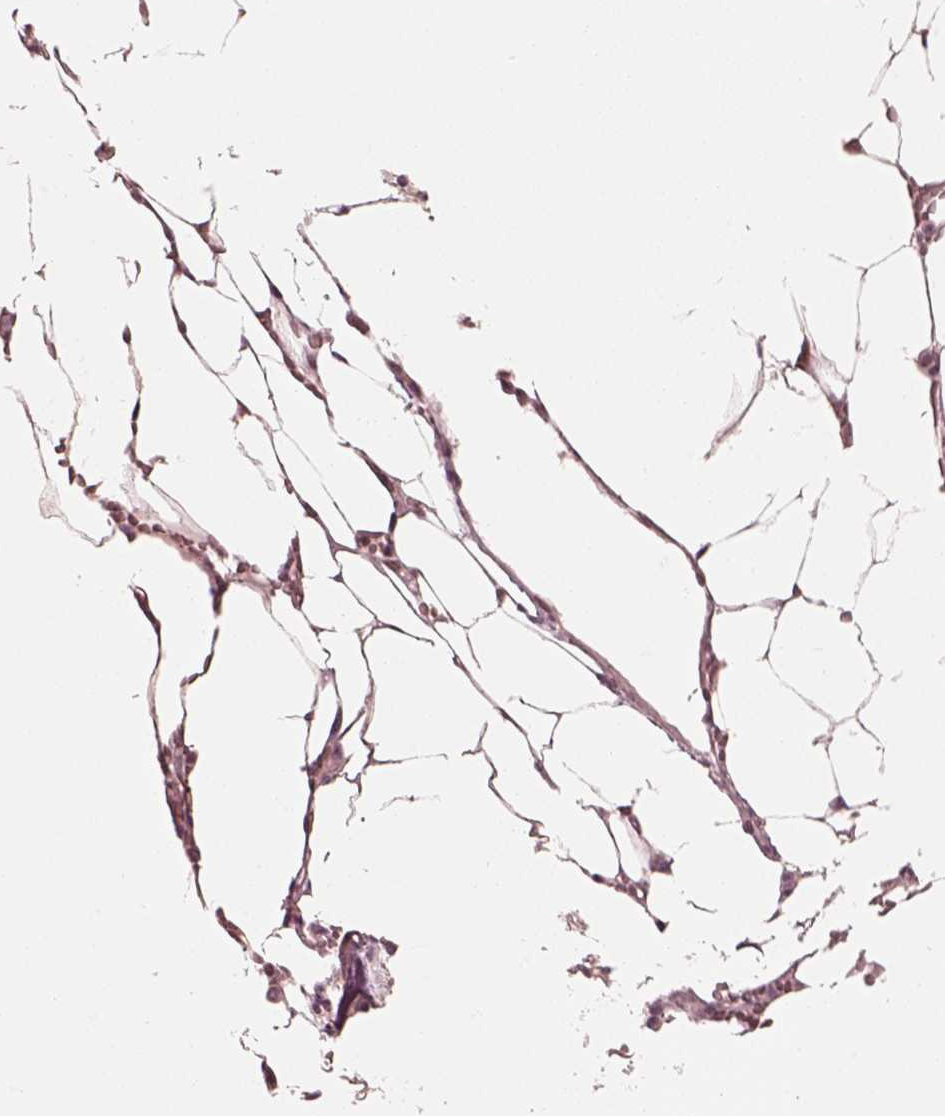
{"staining": {"intensity": "negative", "quantity": "none", "location": "none"}, "tissue": "bone marrow", "cell_type": "Hematopoietic cells", "image_type": "normal", "snomed": [{"axis": "morphology", "description": "Normal tissue, NOS"}, {"axis": "topography", "description": "Bone marrow"}], "caption": "A high-resolution histopathology image shows immunohistochemistry (IHC) staining of normal bone marrow, which exhibits no significant staining in hematopoietic cells. (DAB (3,3'-diaminobenzidine) IHC, high magnification).", "gene": "IQCB1", "patient": {"sex": "female", "age": 52}}